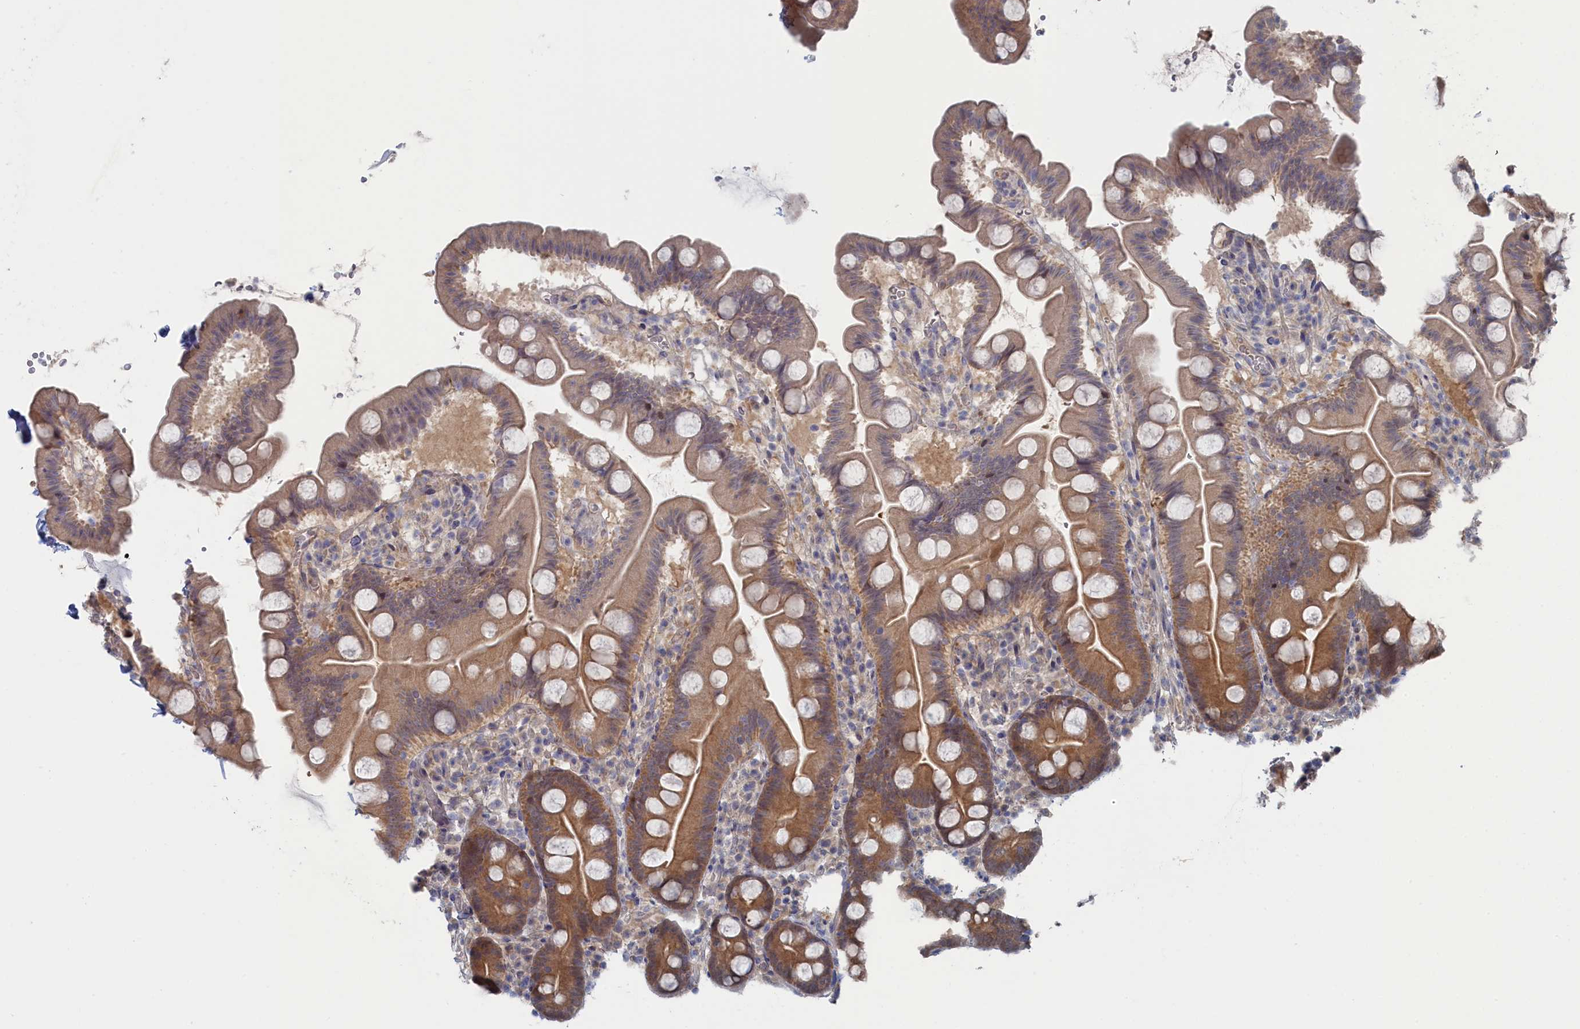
{"staining": {"intensity": "moderate", "quantity": "25%-75%", "location": "cytoplasmic/membranous"}, "tissue": "small intestine", "cell_type": "Glandular cells", "image_type": "normal", "snomed": [{"axis": "morphology", "description": "Normal tissue, NOS"}, {"axis": "topography", "description": "Small intestine"}], "caption": "Normal small intestine exhibits moderate cytoplasmic/membranous expression in about 25%-75% of glandular cells (DAB IHC, brown staining for protein, blue staining for nuclei)..", "gene": "IRGQ", "patient": {"sex": "female", "age": 68}}